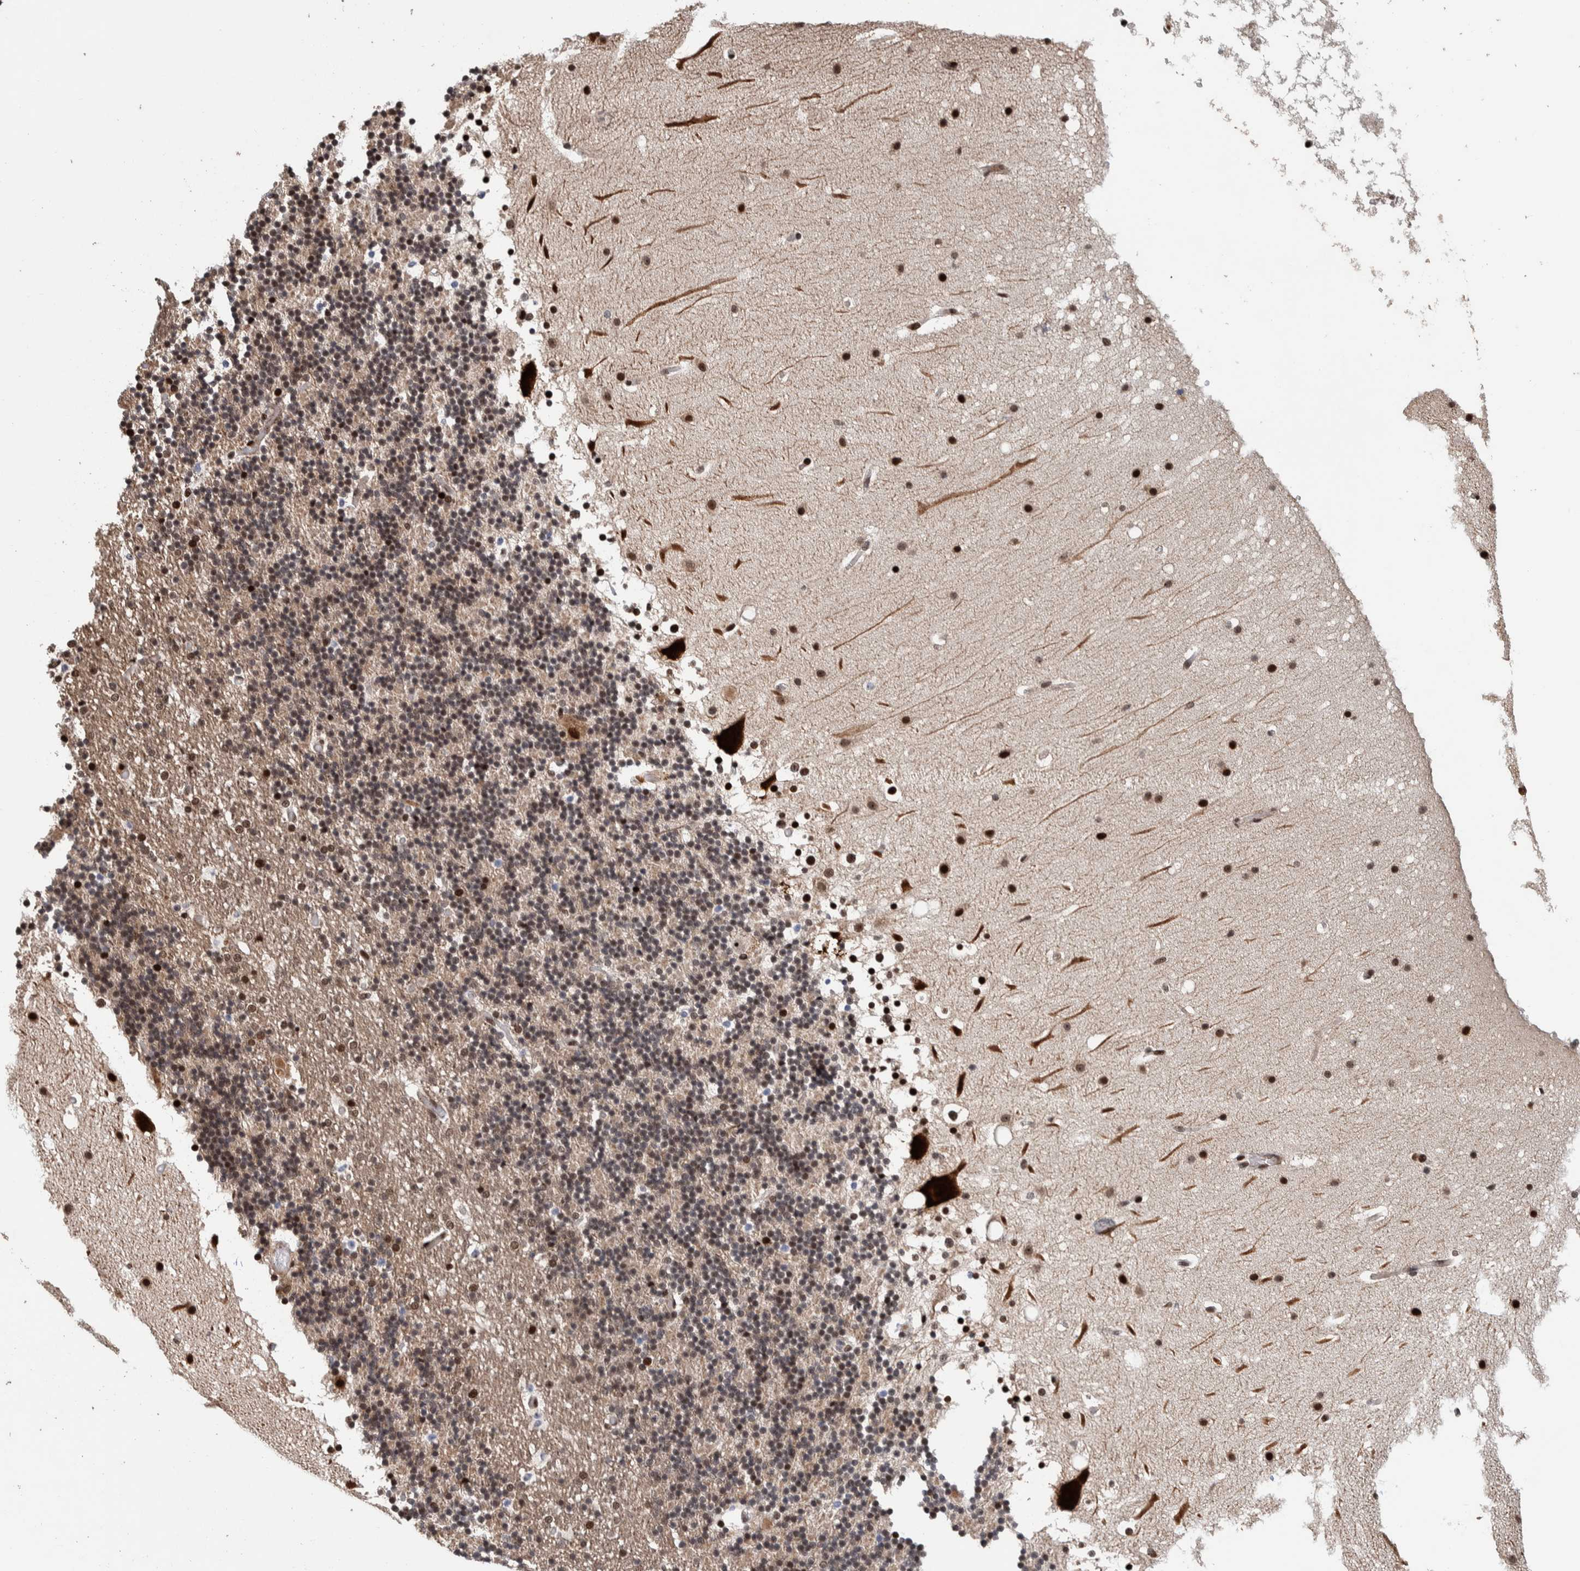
{"staining": {"intensity": "moderate", "quantity": "<25%", "location": "nuclear"}, "tissue": "cerebellum", "cell_type": "Cells in granular layer", "image_type": "normal", "snomed": [{"axis": "morphology", "description": "Normal tissue, NOS"}, {"axis": "topography", "description": "Cerebellum"}], "caption": "IHC micrograph of normal cerebellum: cerebellum stained using immunohistochemistry reveals low levels of moderate protein expression localized specifically in the nuclear of cells in granular layer, appearing as a nuclear brown color.", "gene": "CHD4", "patient": {"sex": "male", "age": 57}}